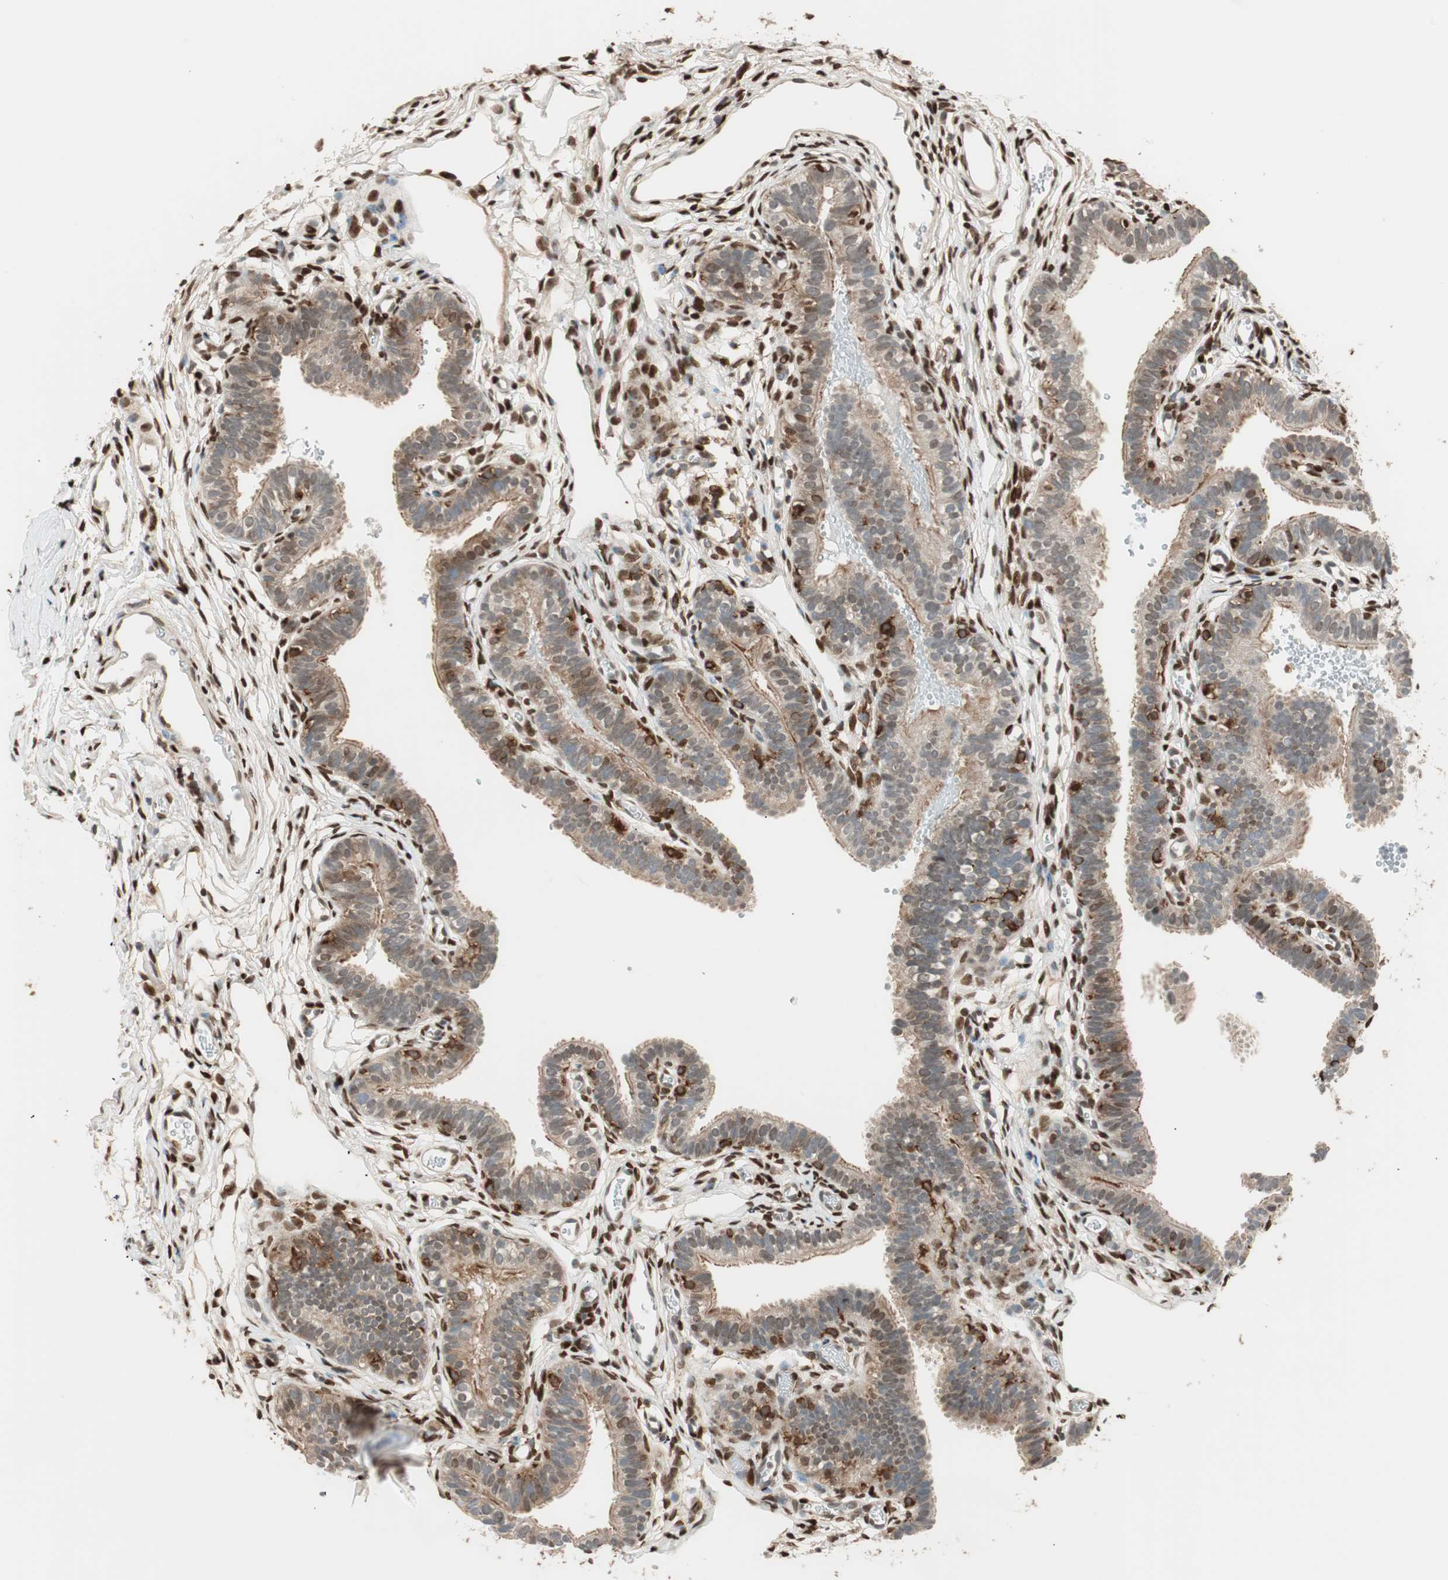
{"staining": {"intensity": "strong", "quantity": ">75%", "location": "cytoplasmic/membranous,nuclear"}, "tissue": "fallopian tube", "cell_type": "Glandular cells", "image_type": "normal", "snomed": [{"axis": "morphology", "description": "Normal tissue, NOS"}, {"axis": "topography", "description": "Fallopian tube"}, {"axis": "topography", "description": "Placenta"}], "caption": "A photomicrograph of human fallopian tube stained for a protein reveals strong cytoplasmic/membranous,nuclear brown staining in glandular cells. (DAB IHC with brightfield microscopy, high magnification).", "gene": "BIN1", "patient": {"sex": "female", "age": 34}}